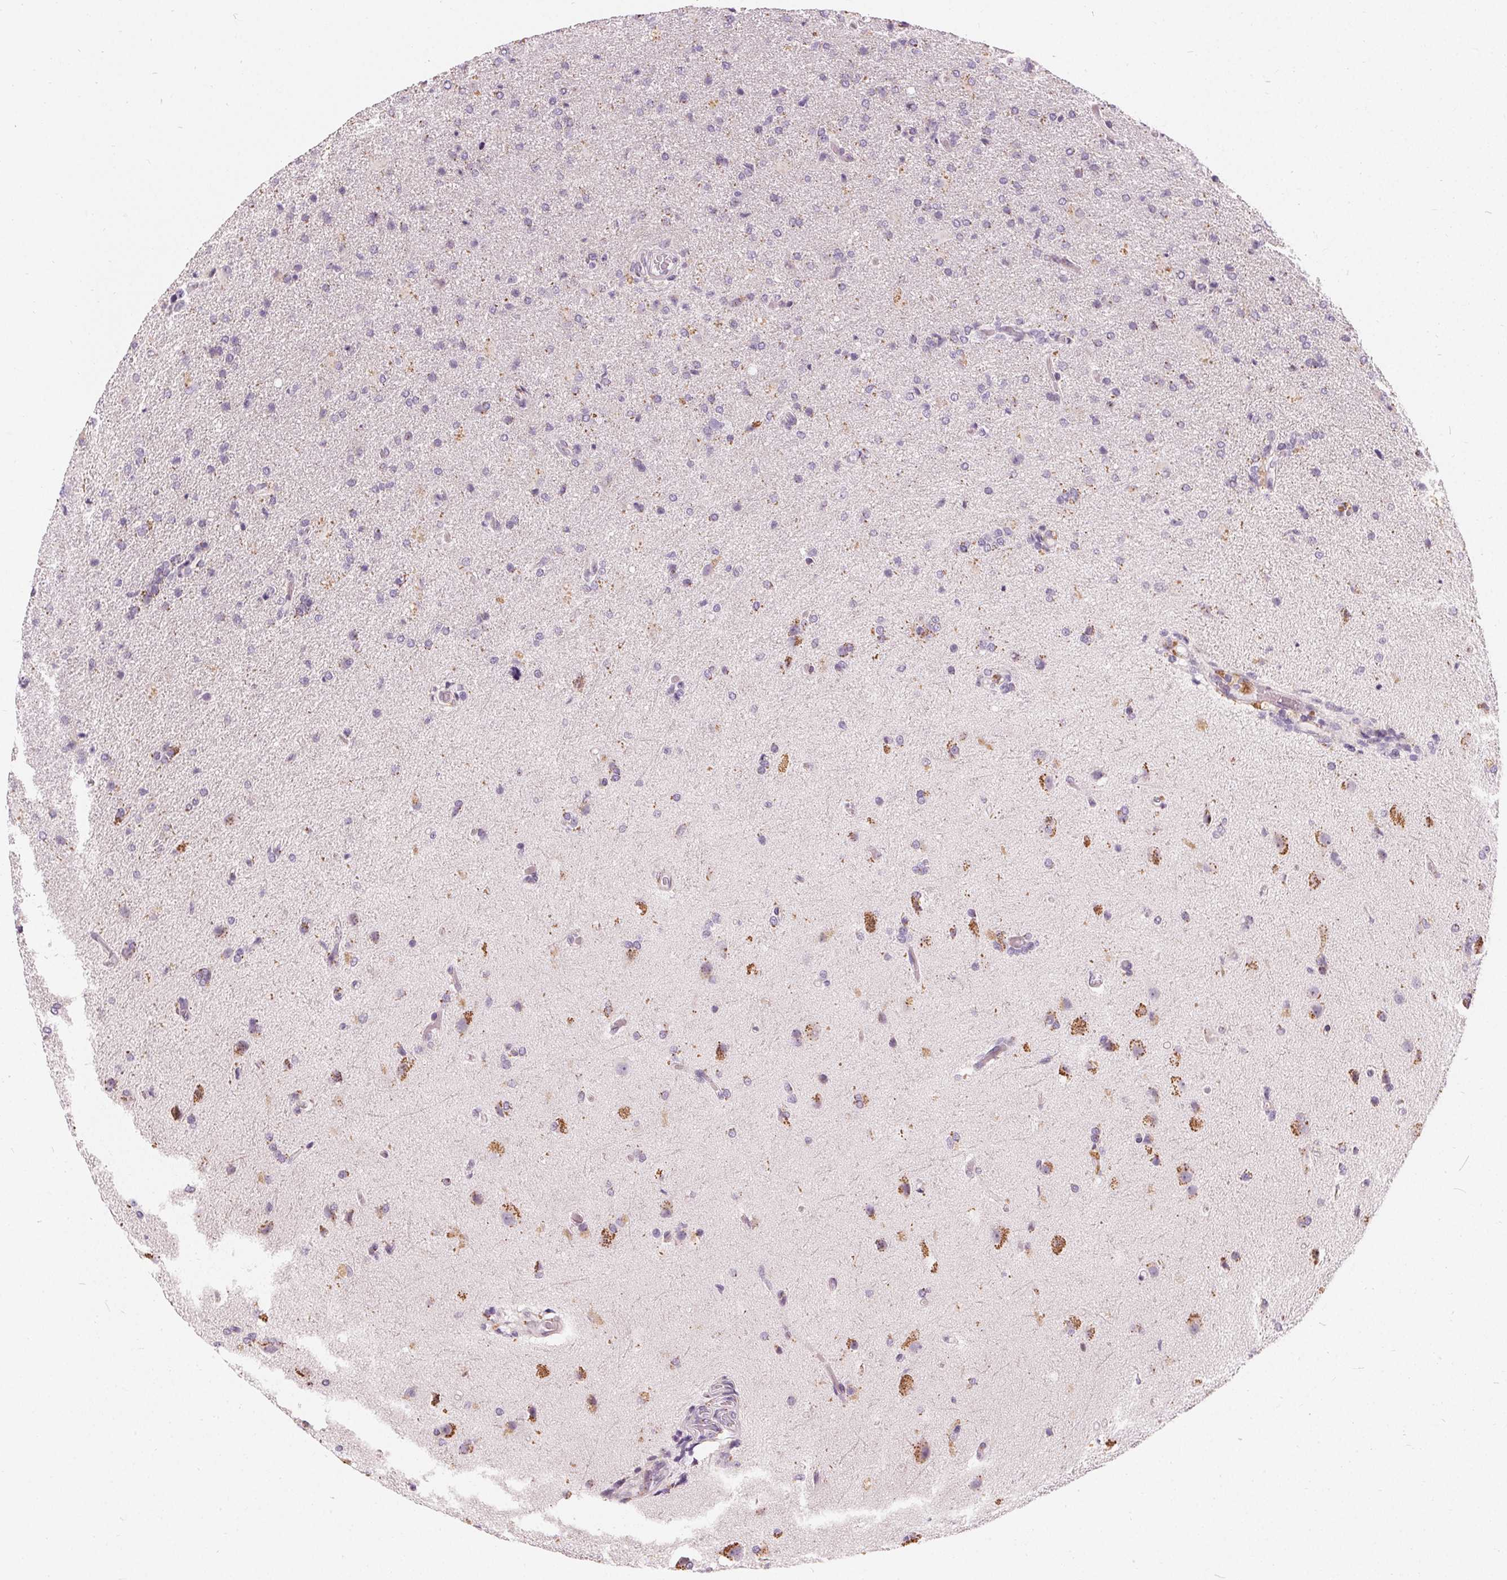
{"staining": {"intensity": "negative", "quantity": "none", "location": "none"}, "tissue": "glioma", "cell_type": "Tumor cells", "image_type": "cancer", "snomed": [{"axis": "morphology", "description": "Glioma, malignant, High grade"}, {"axis": "topography", "description": "Brain"}], "caption": "This is an immunohistochemistry (IHC) micrograph of malignant high-grade glioma. There is no staining in tumor cells.", "gene": "HOPX", "patient": {"sex": "male", "age": 68}}